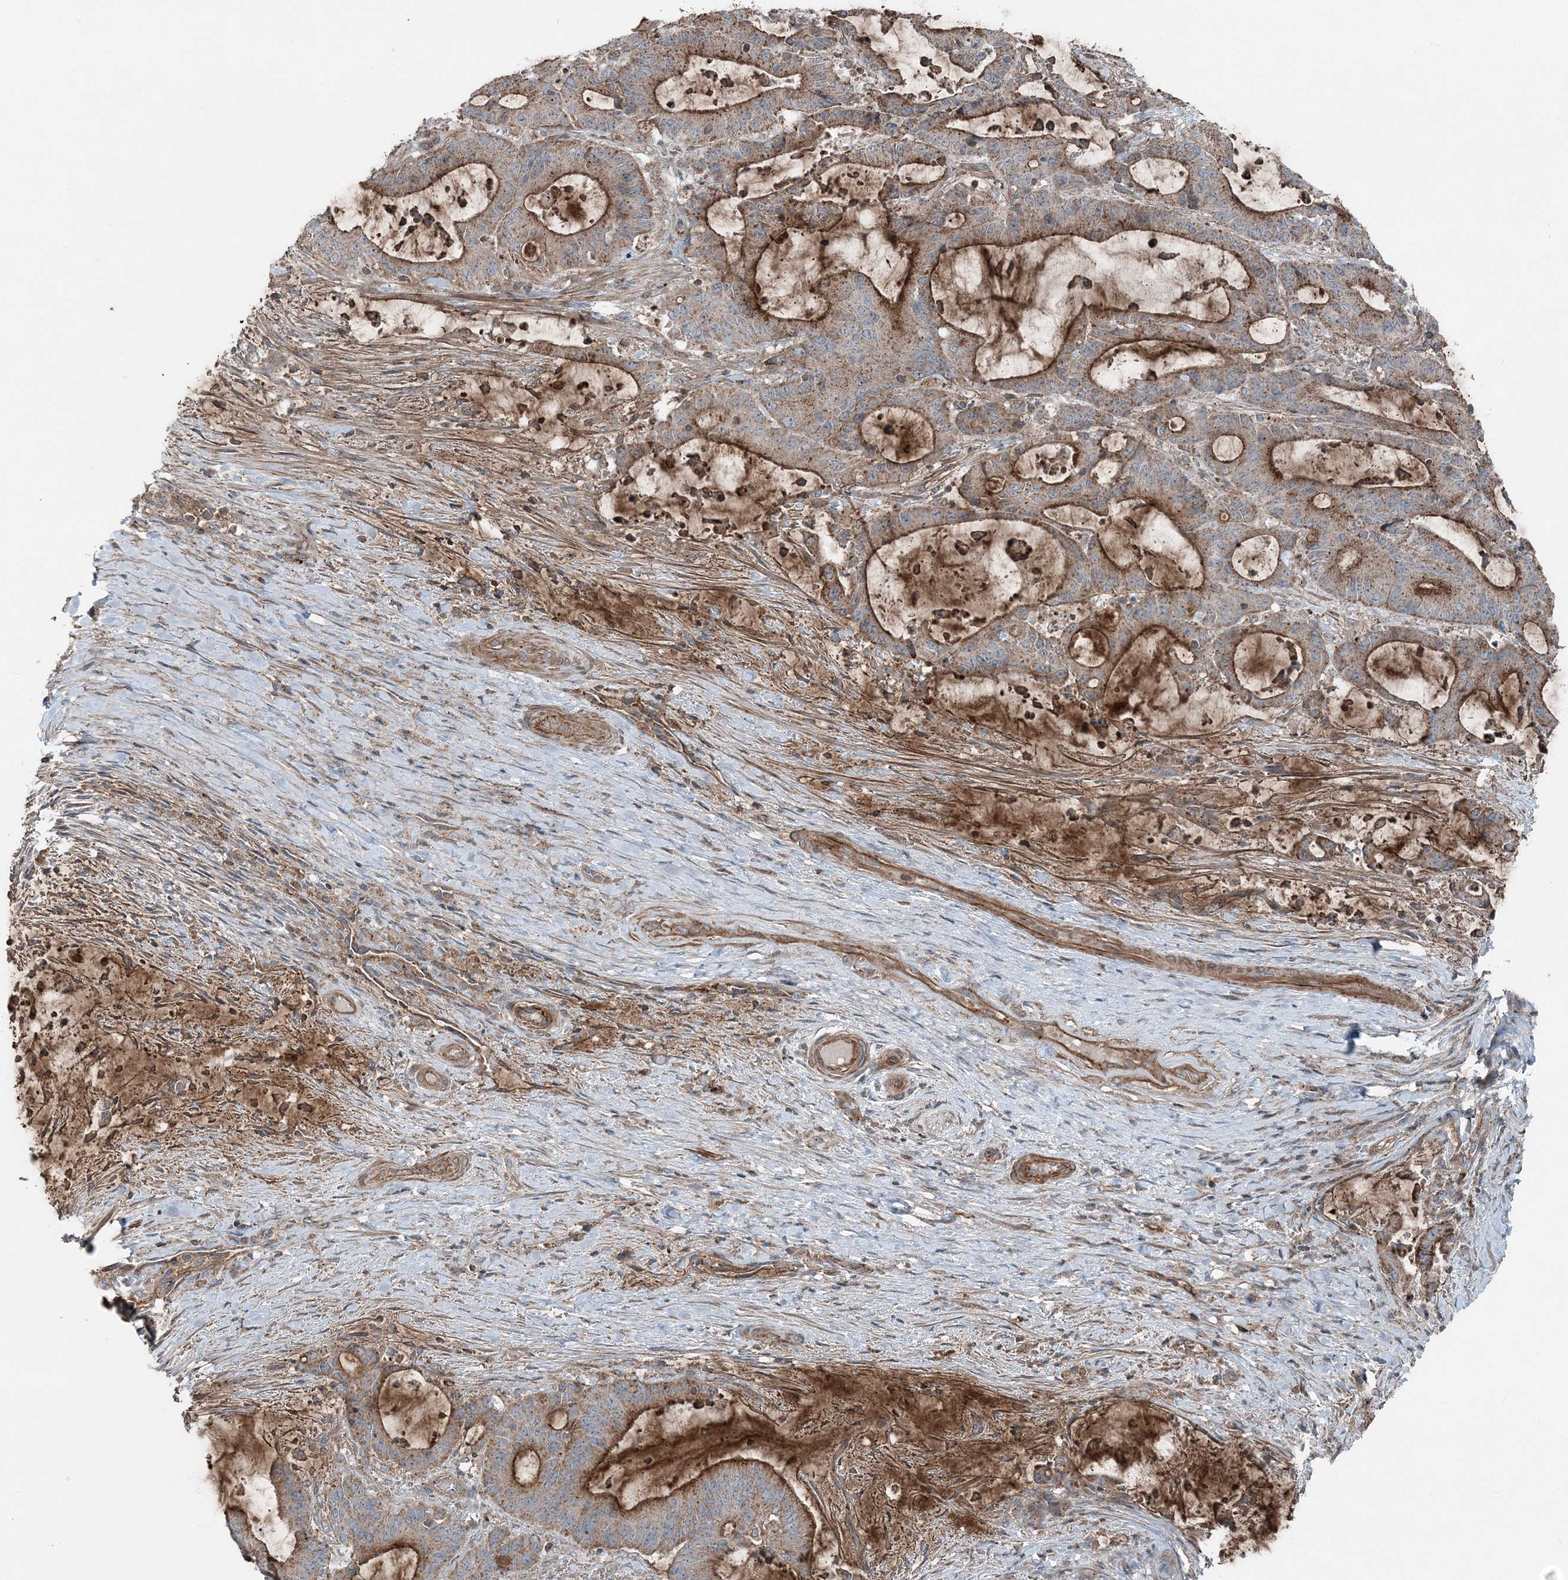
{"staining": {"intensity": "moderate", "quantity": ">75%", "location": "cytoplasmic/membranous"}, "tissue": "liver cancer", "cell_type": "Tumor cells", "image_type": "cancer", "snomed": [{"axis": "morphology", "description": "Normal tissue, NOS"}, {"axis": "morphology", "description": "Cholangiocarcinoma"}, {"axis": "topography", "description": "Liver"}, {"axis": "topography", "description": "Peripheral nerve tissue"}], "caption": "Tumor cells show medium levels of moderate cytoplasmic/membranous expression in approximately >75% of cells in human cholangiocarcinoma (liver).", "gene": "KY", "patient": {"sex": "female", "age": 73}}